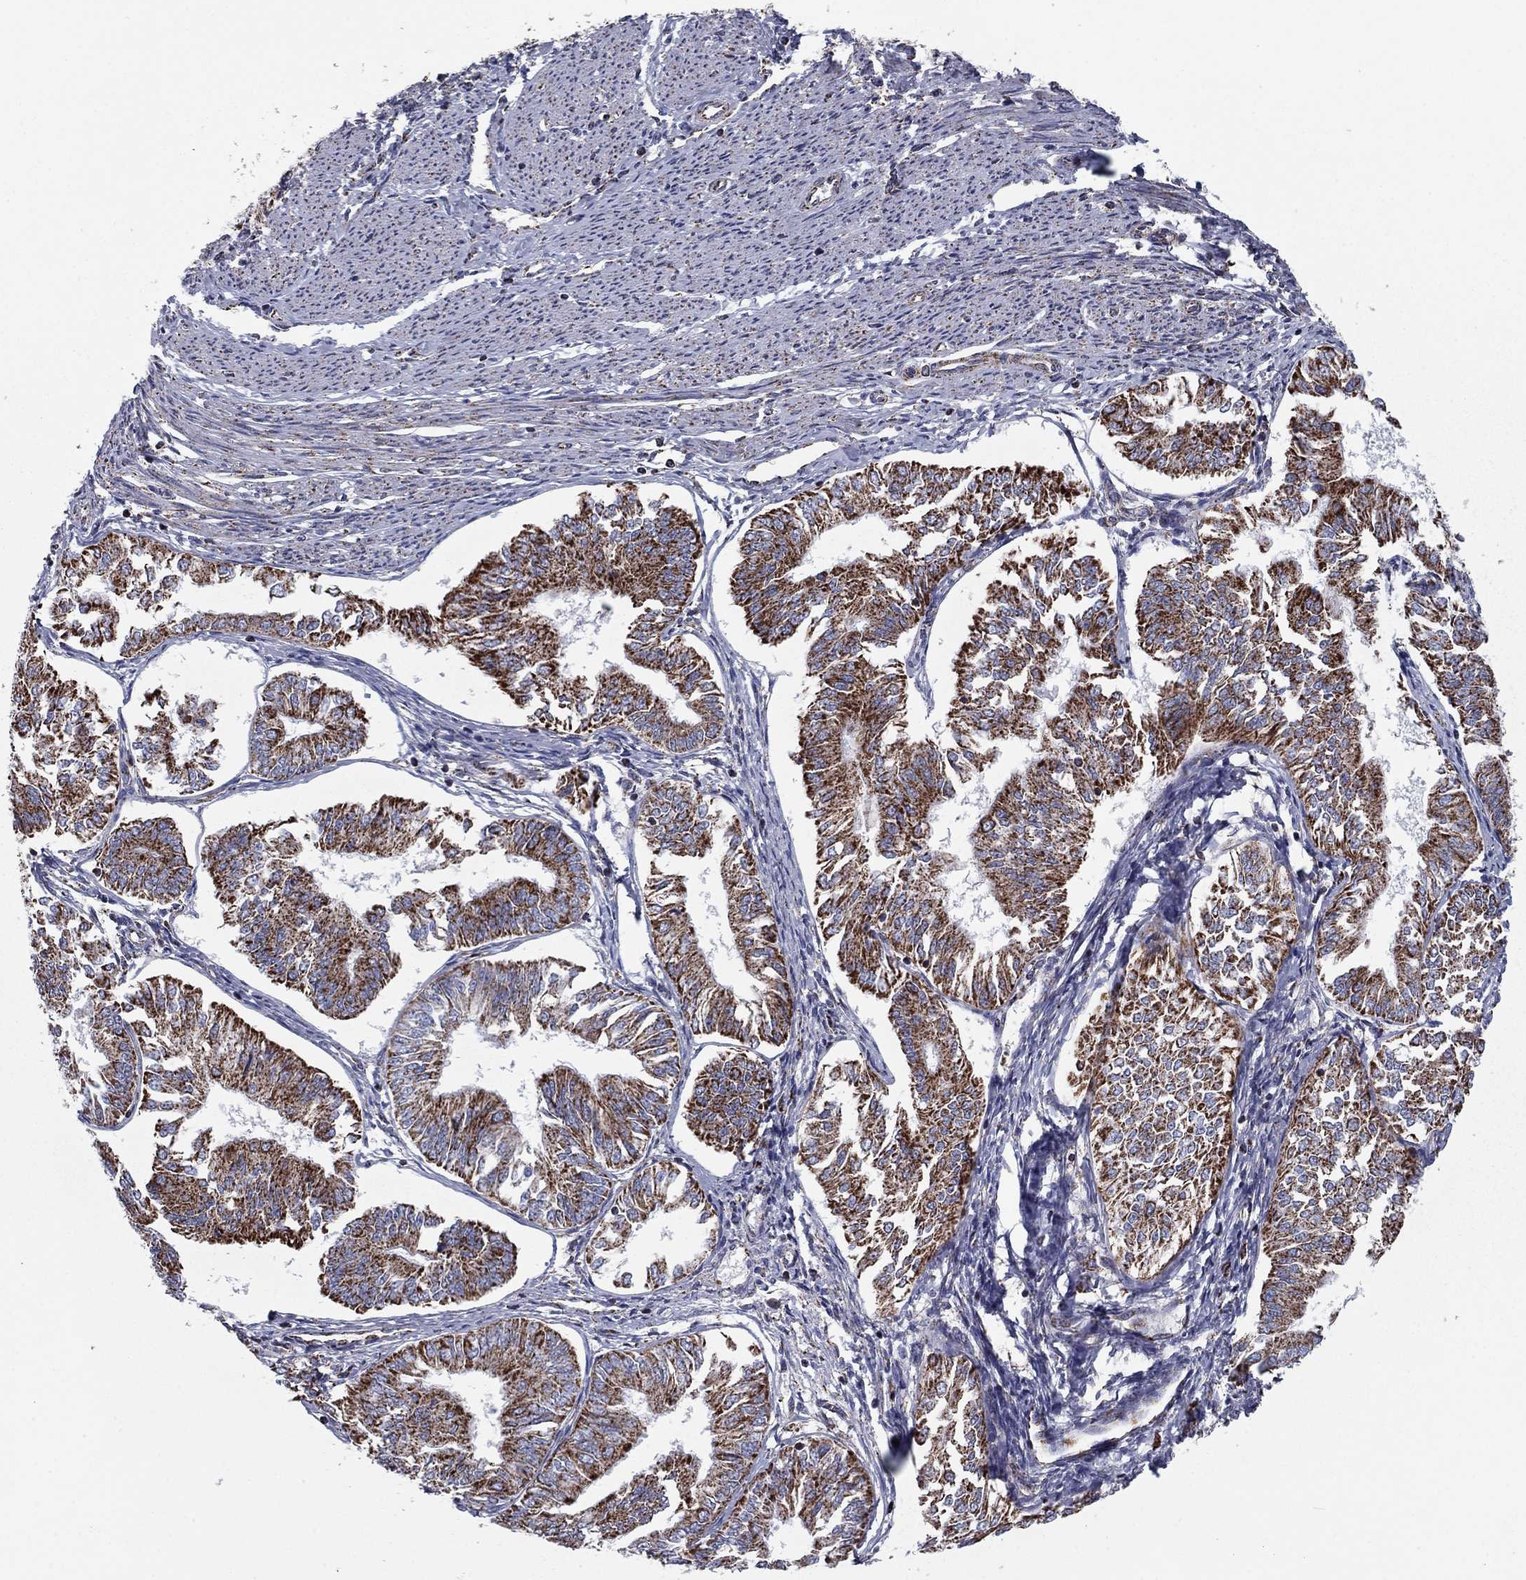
{"staining": {"intensity": "strong", "quantity": ">75%", "location": "cytoplasmic/membranous"}, "tissue": "endometrial cancer", "cell_type": "Tumor cells", "image_type": "cancer", "snomed": [{"axis": "morphology", "description": "Adenocarcinoma, NOS"}, {"axis": "topography", "description": "Endometrium"}], "caption": "A brown stain labels strong cytoplasmic/membranous positivity of a protein in human endometrial cancer (adenocarcinoma) tumor cells.", "gene": "NDUFV1", "patient": {"sex": "female", "age": 58}}